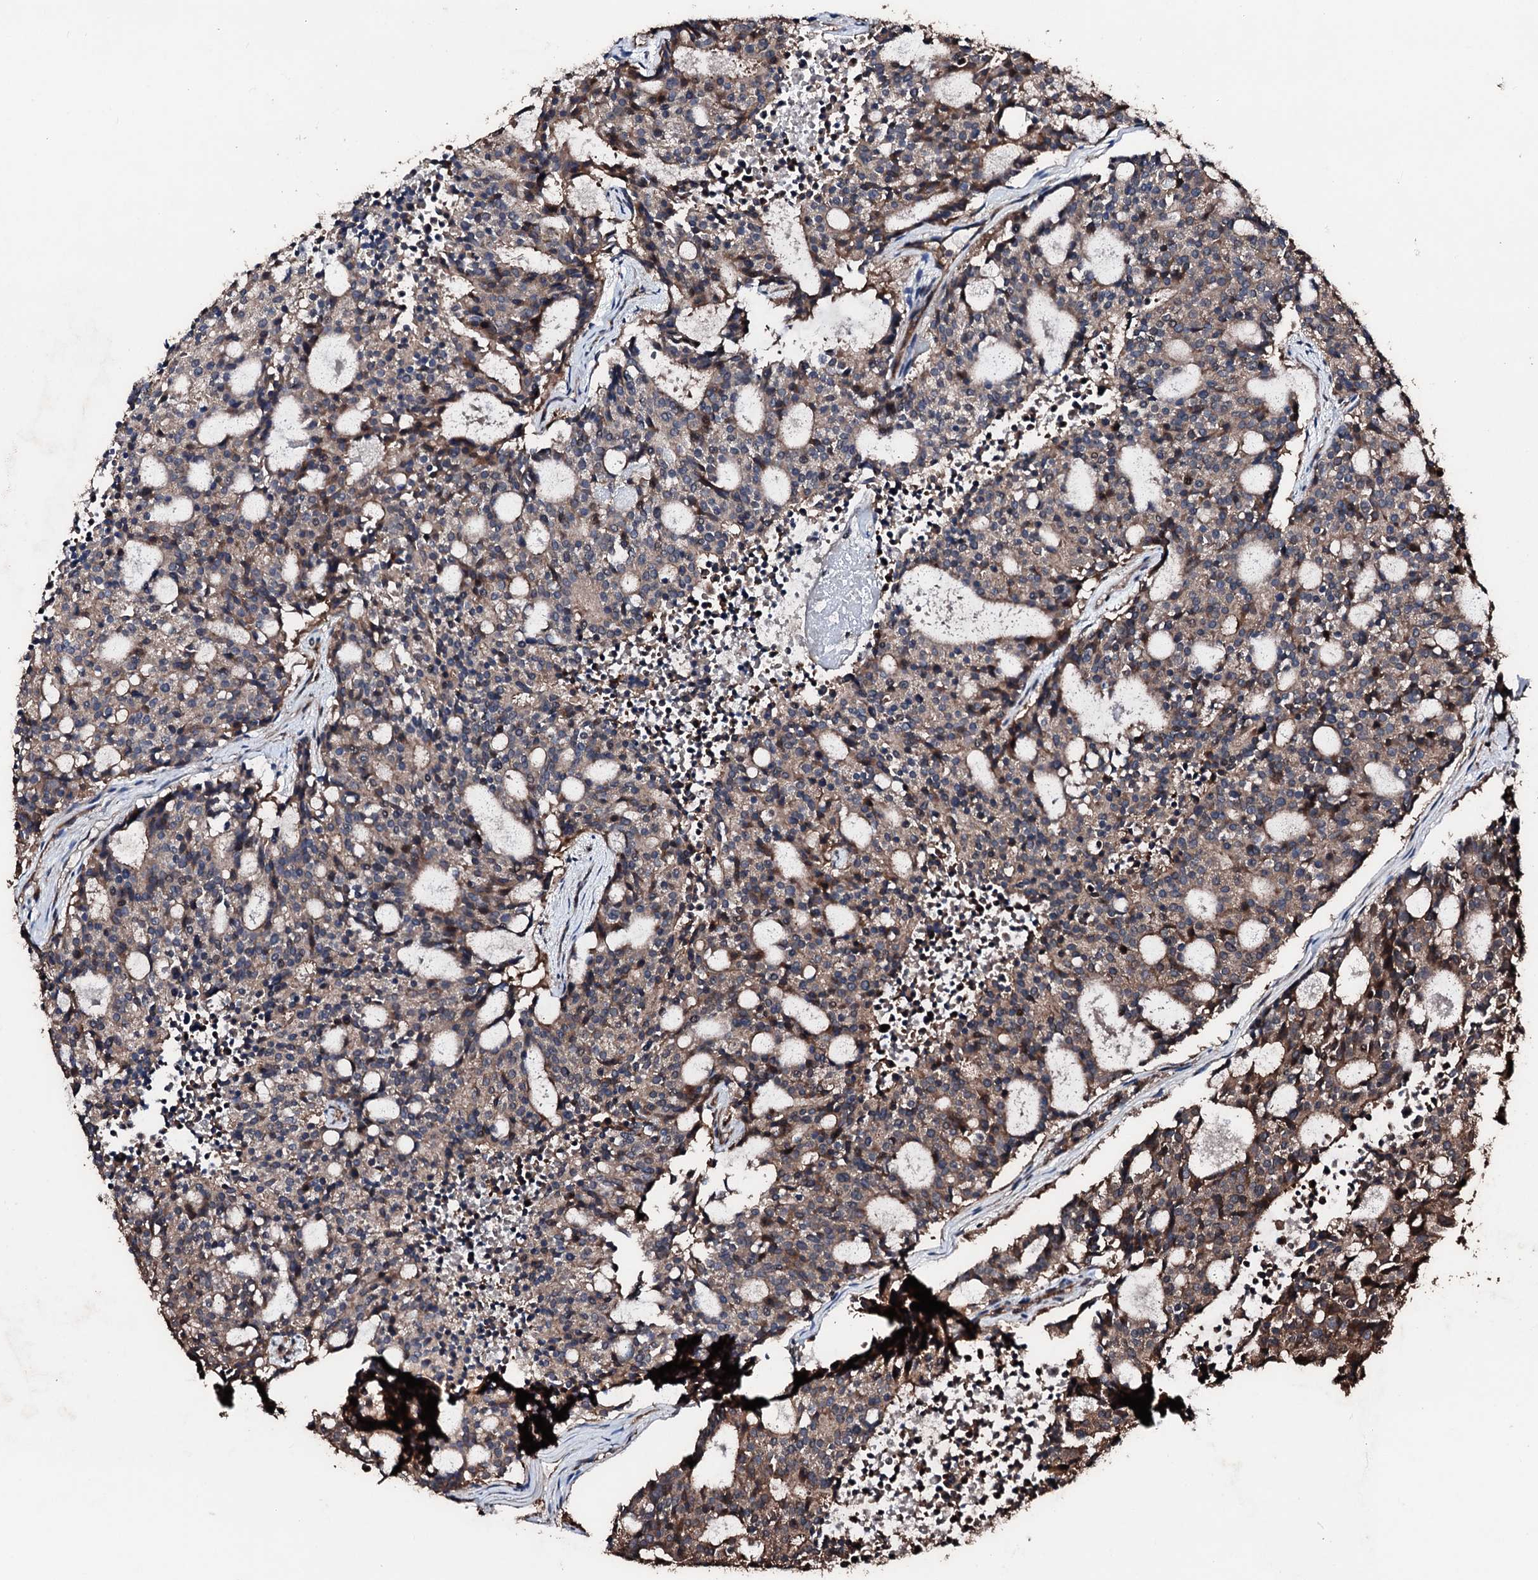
{"staining": {"intensity": "moderate", "quantity": "25%-75%", "location": "cytoplasmic/membranous"}, "tissue": "carcinoid", "cell_type": "Tumor cells", "image_type": "cancer", "snomed": [{"axis": "morphology", "description": "Carcinoid, malignant, NOS"}, {"axis": "topography", "description": "Pancreas"}], "caption": "Carcinoid stained with immunohistochemistry (IHC) shows moderate cytoplasmic/membranous positivity in about 25%-75% of tumor cells. The staining was performed using DAB (3,3'-diaminobenzidine), with brown indicating positive protein expression. Nuclei are stained blue with hematoxylin.", "gene": "KIF18A", "patient": {"sex": "female", "age": 54}}